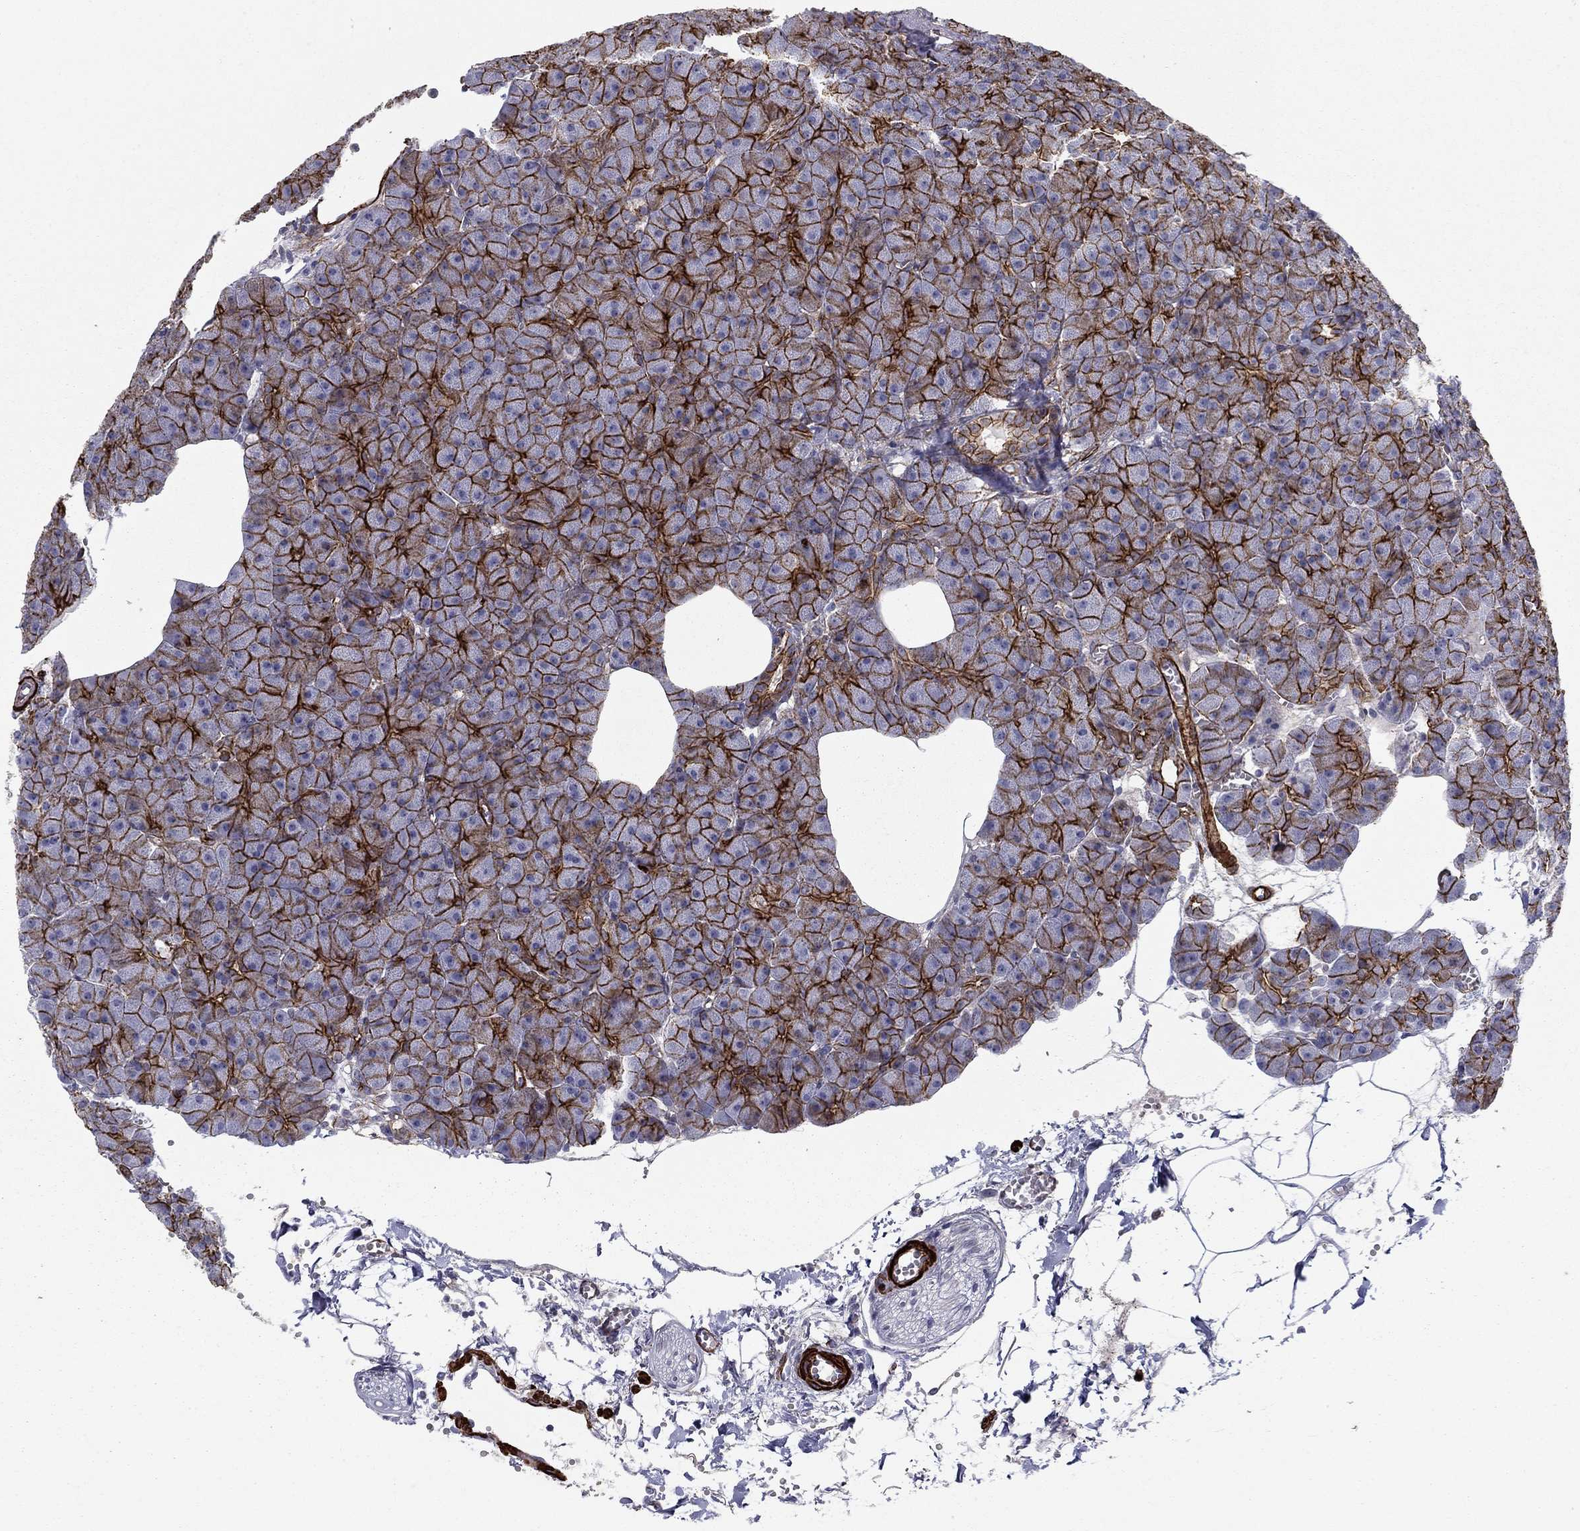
{"staining": {"intensity": "strong", "quantity": ">75%", "location": "cytoplasmic/membranous"}, "tissue": "pancreas", "cell_type": "Exocrine glandular cells", "image_type": "normal", "snomed": [{"axis": "morphology", "description": "Normal tissue, NOS"}, {"axis": "topography", "description": "Pancreas"}], "caption": "Immunohistochemical staining of benign pancreas displays strong cytoplasmic/membranous protein staining in about >75% of exocrine glandular cells. (DAB = brown stain, brightfield microscopy at high magnification).", "gene": "KRBA1", "patient": {"sex": "male", "age": 61}}